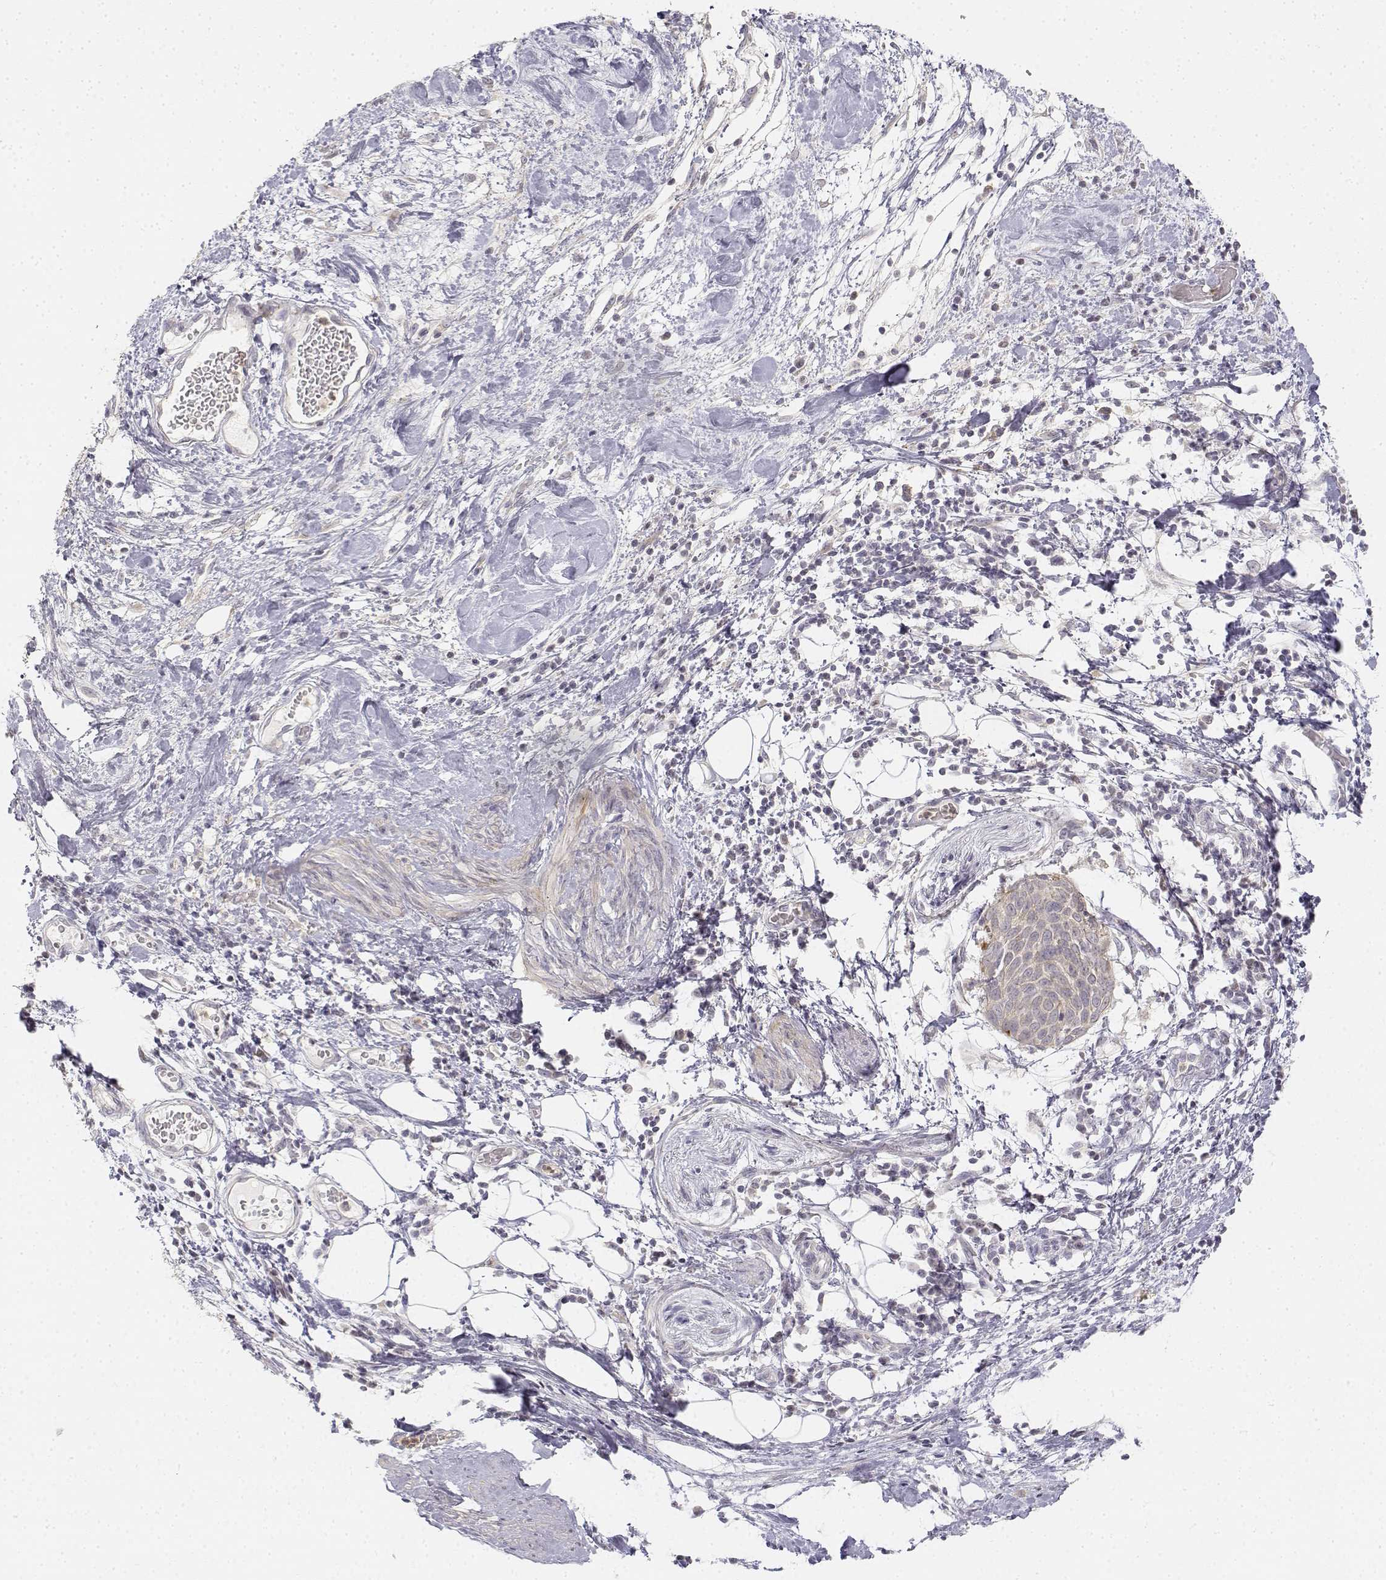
{"staining": {"intensity": "negative", "quantity": "none", "location": "none"}, "tissue": "cervical cancer", "cell_type": "Tumor cells", "image_type": "cancer", "snomed": [{"axis": "morphology", "description": "Squamous cell carcinoma, NOS"}, {"axis": "topography", "description": "Cervix"}], "caption": "Squamous cell carcinoma (cervical) stained for a protein using immunohistochemistry (IHC) shows no expression tumor cells.", "gene": "GLIPR1L2", "patient": {"sex": "female", "age": 39}}